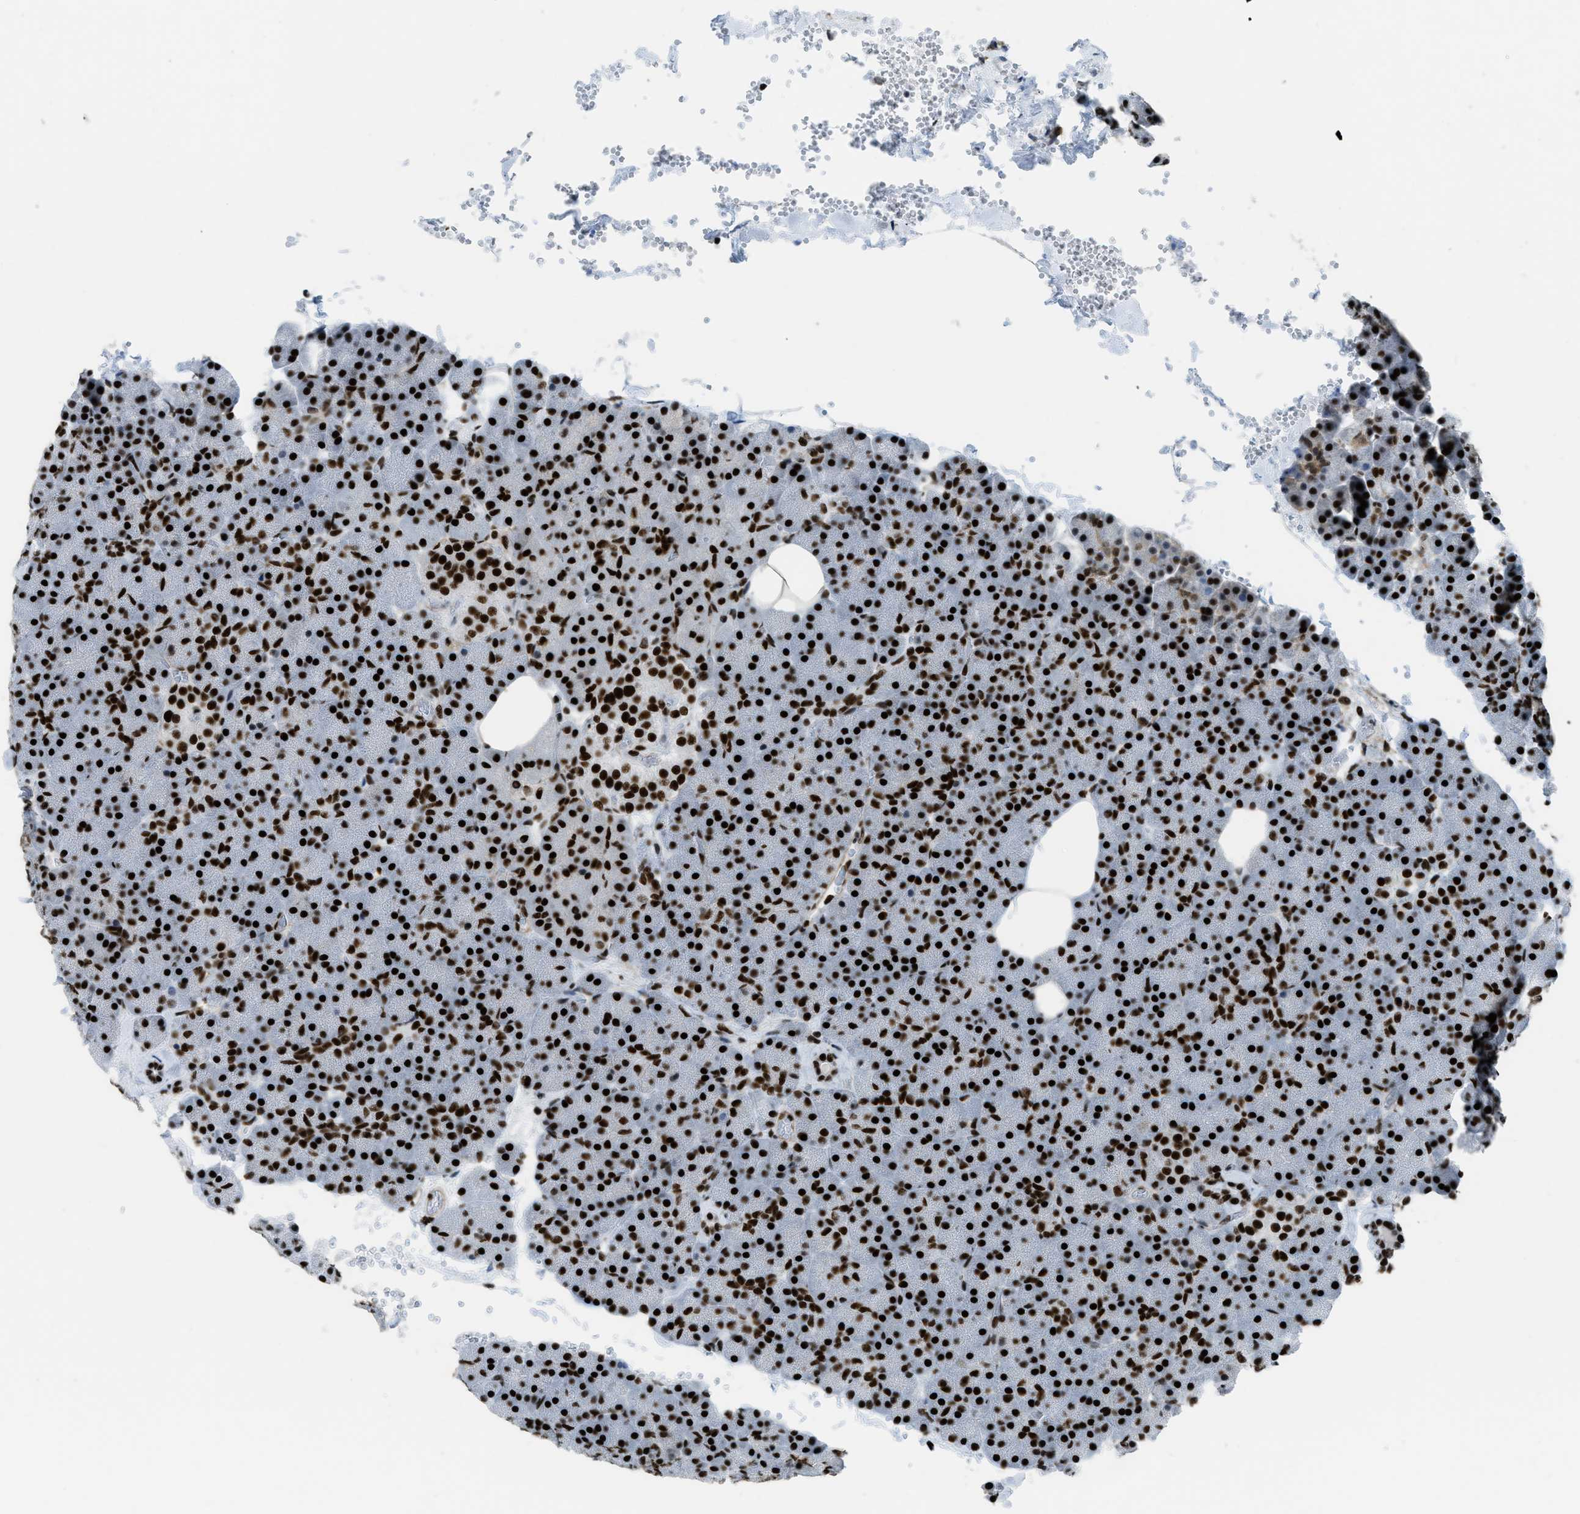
{"staining": {"intensity": "strong", "quantity": ">75%", "location": "nuclear"}, "tissue": "pancreas", "cell_type": "Exocrine glandular cells", "image_type": "normal", "snomed": [{"axis": "morphology", "description": "Normal tissue, NOS"}, {"axis": "topography", "description": "Pancreas"}], "caption": "Pancreas stained with immunohistochemistry exhibits strong nuclear positivity in approximately >75% of exocrine glandular cells.", "gene": "ZNF207", "patient": {"sex": "female", "age": 35}}